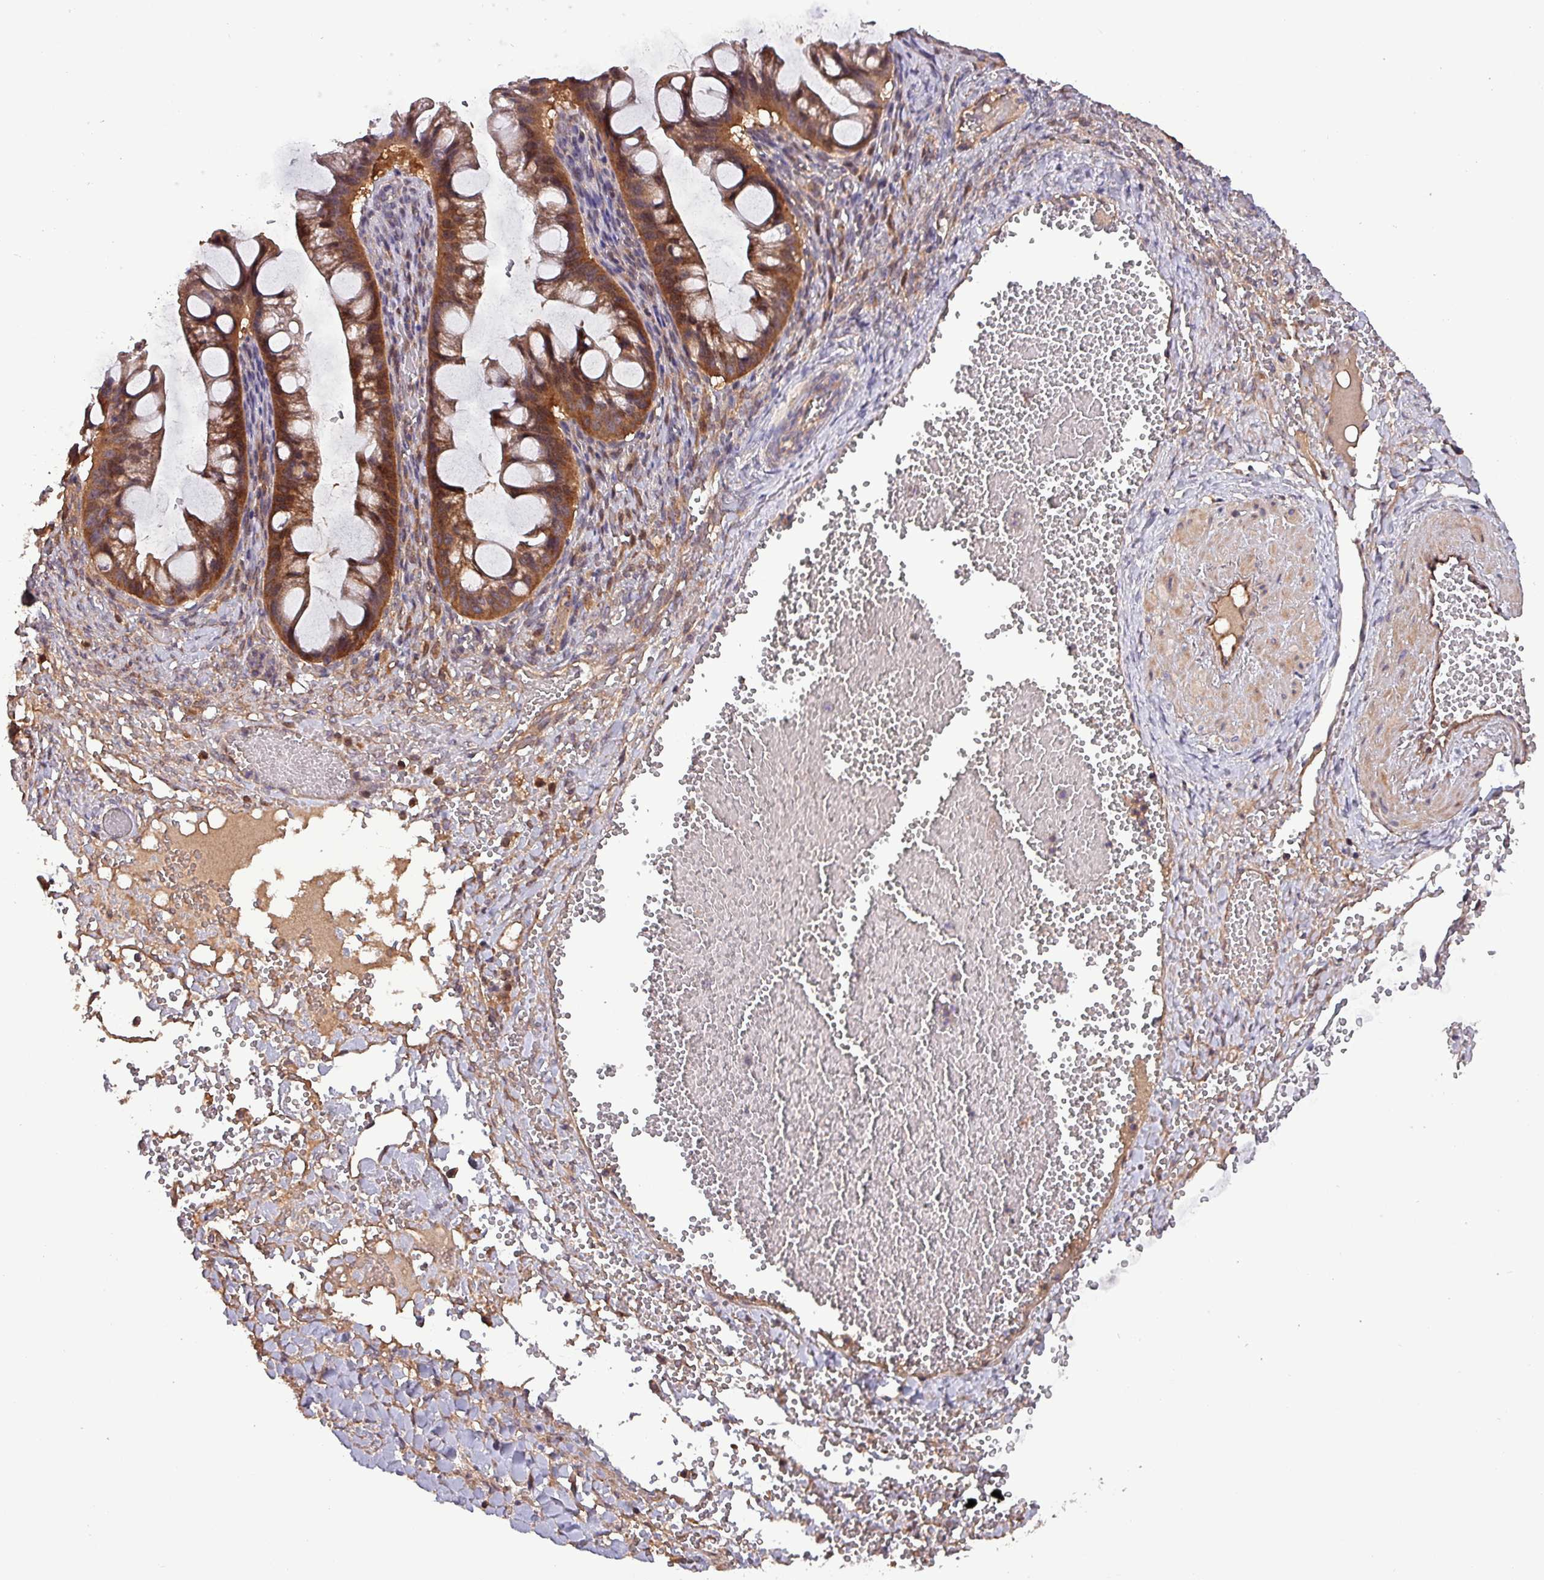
{"staining": {"intensity": "moderate", "quantity": ">75%", "location": "cytoplasmic/membranous"}, "tissue": "ovarian cancer", "cell_type": "Tumor cells", "image_type": "cancer", "snomed": [{"axis": "morphology", "description": "Cystadenocarcinoma, mucinous, NOS"}, {"axis": "topography", "description": "Ovary"}], "caption": "Mucinous cystadenocarcinoma (ovarian) stained with a brown dye exhibits moderate cytoplasmic/membranous positive staining in approximately >75% of tumor cells.", "gene": "PAFAH1B2", "patient": {"sex": "female", "age": 73}}